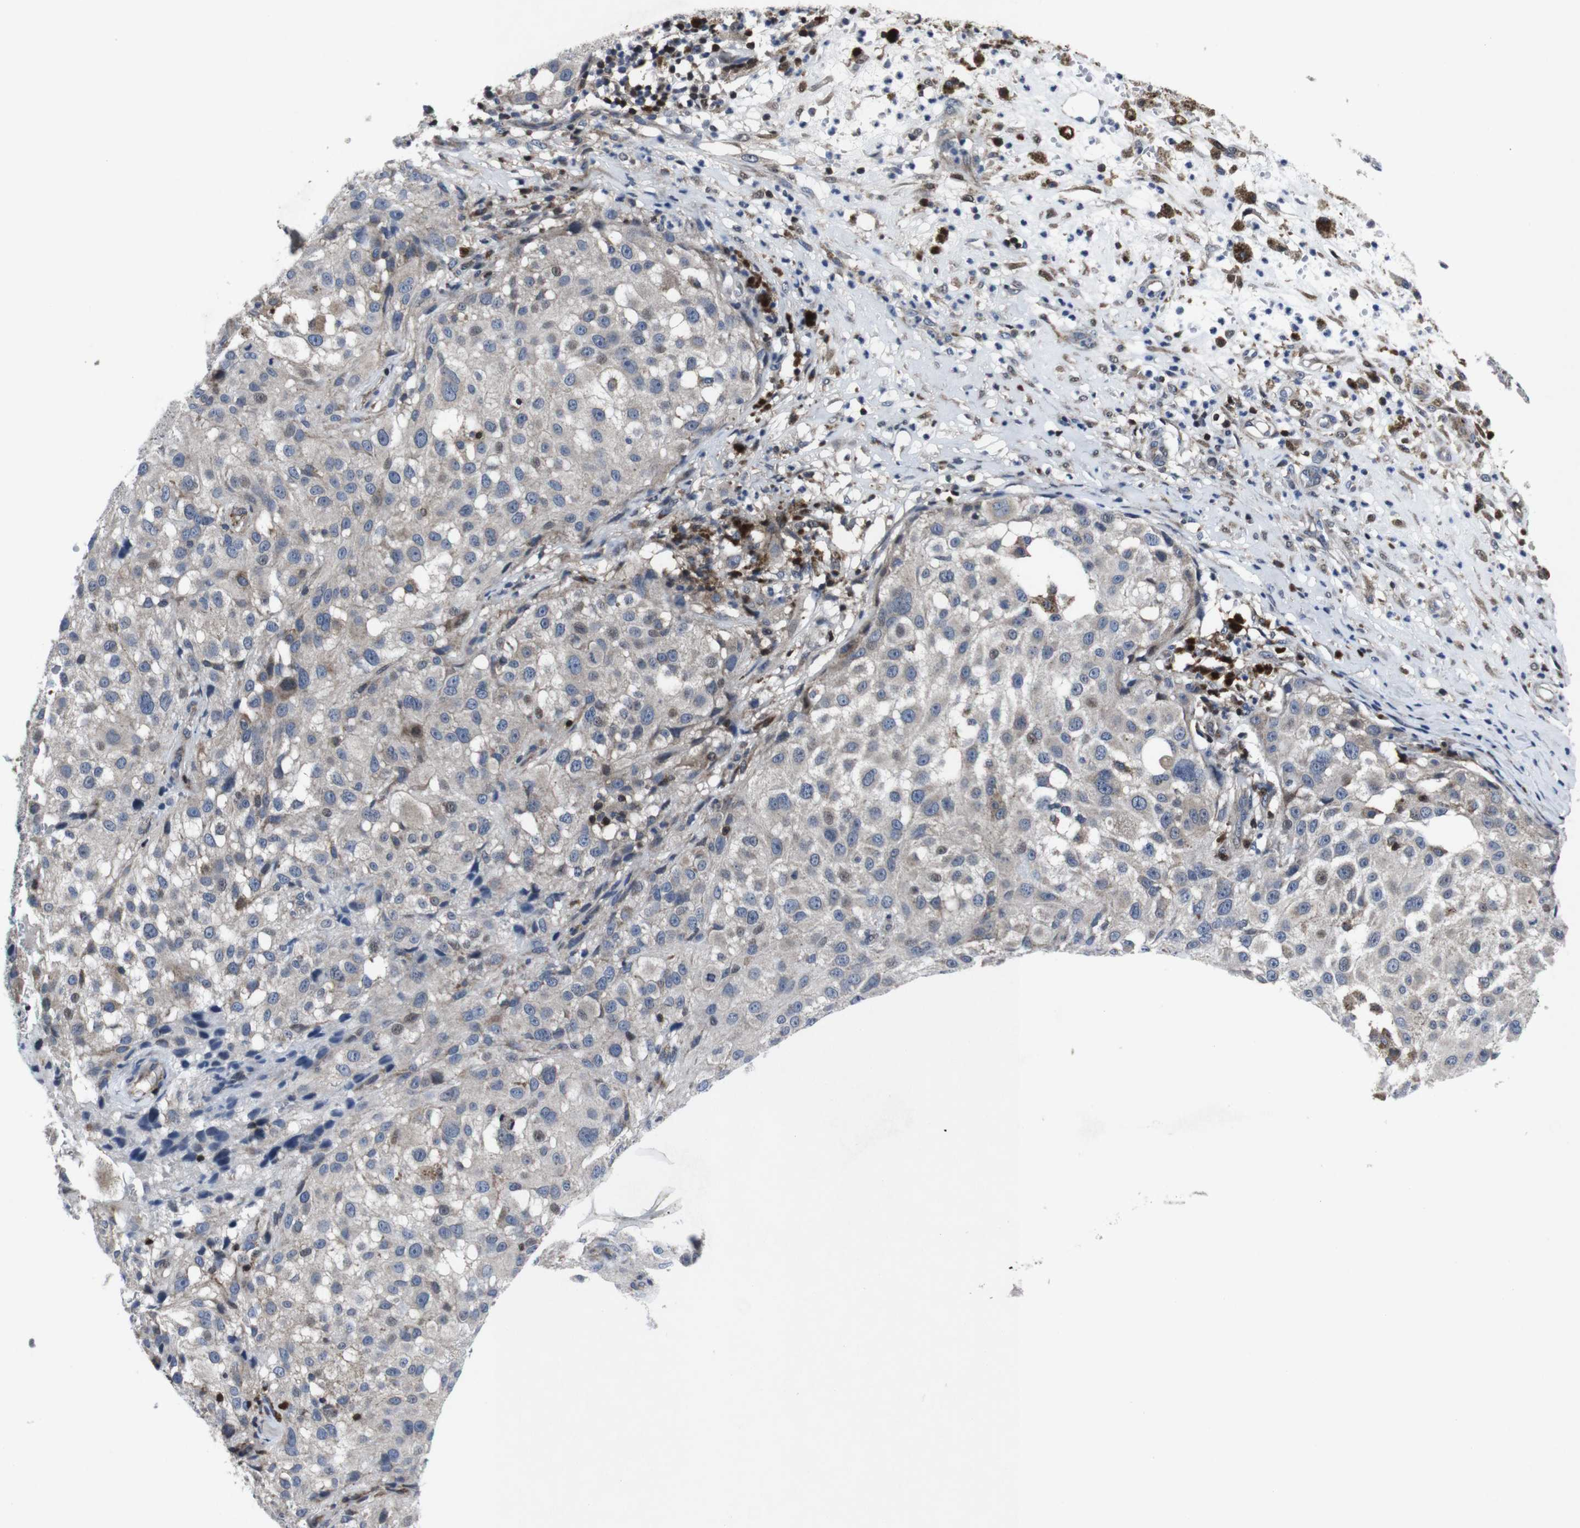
{"staining": {"intensity": "weak", "quantity": "<25%", "location": "cytoplasmic/membranous"}, "tissue": "melanoma", "cell_type": "Tumor cells", "image_type": "cancer", "snomed": [{"axis": "morphology", "description": "Necrosis, NOS"}, {"axis": "morphology", "description": "Malignant melanoma, NOS"}, {"axis": "topography", "description": "Skin"}], "caption": "Image shows no protein staining in tumor cells of malignant melanoma tissue.", "gene": "STAT4", "patient": {"sex": "female", "age": 87}}